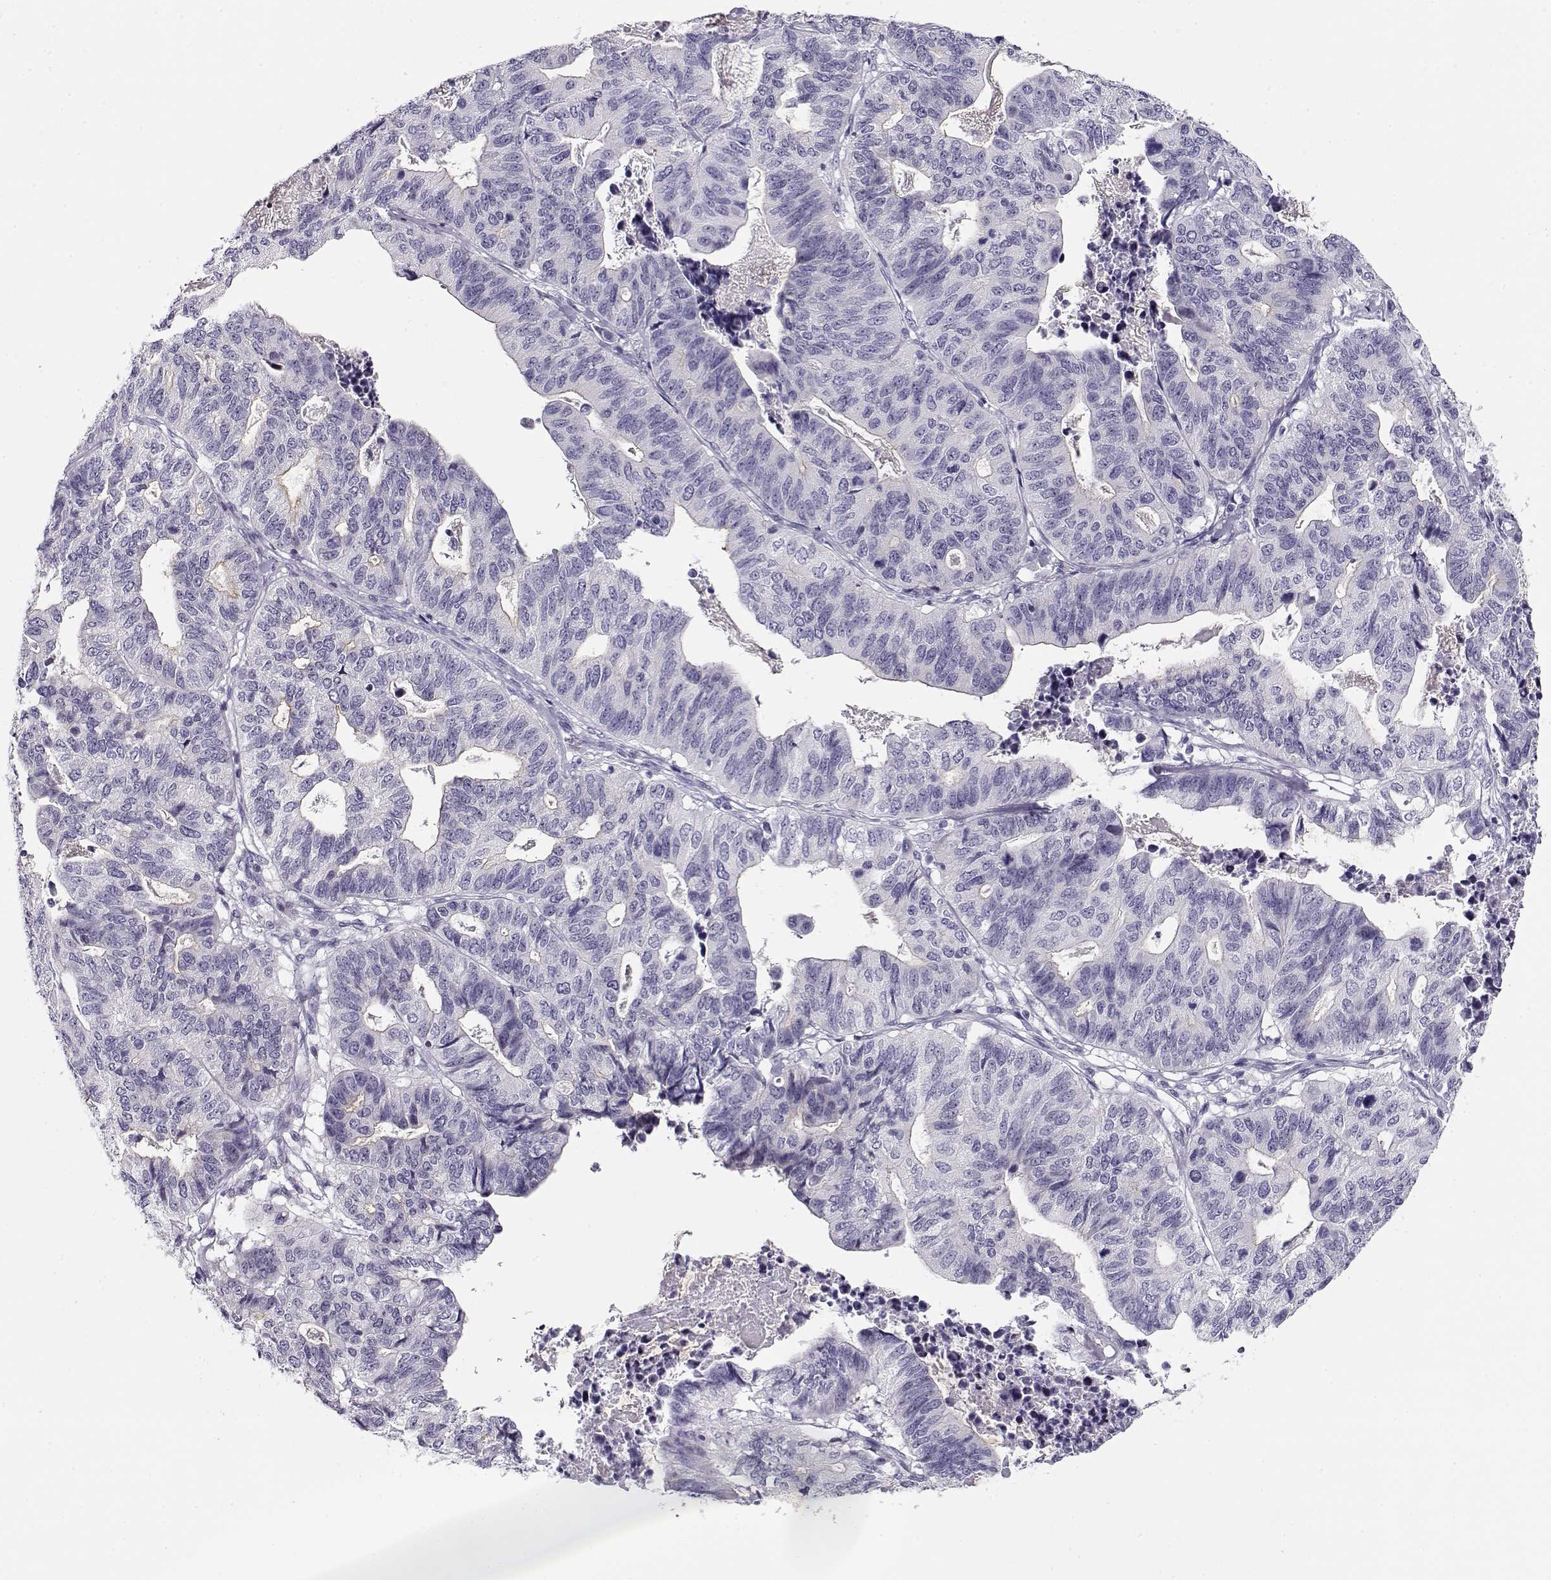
{"staining": {"intensity": "negative", "quantity": "none", "location": "none"}, "tissue": "stomach cancer", "cell_type": "Tumor cells", "image_type": "cancer", "snomed": [{"axis": "morphology", "description": "Adenocarcinoma, NOS"}, {"axis": "topography", "description": "Stomach, upper"}], "caption": "There is no significant staining in tumor cells of stomach adenocarcinoma.", "gene": "CRX", "patient": {"sex": "female", "age": 67}}